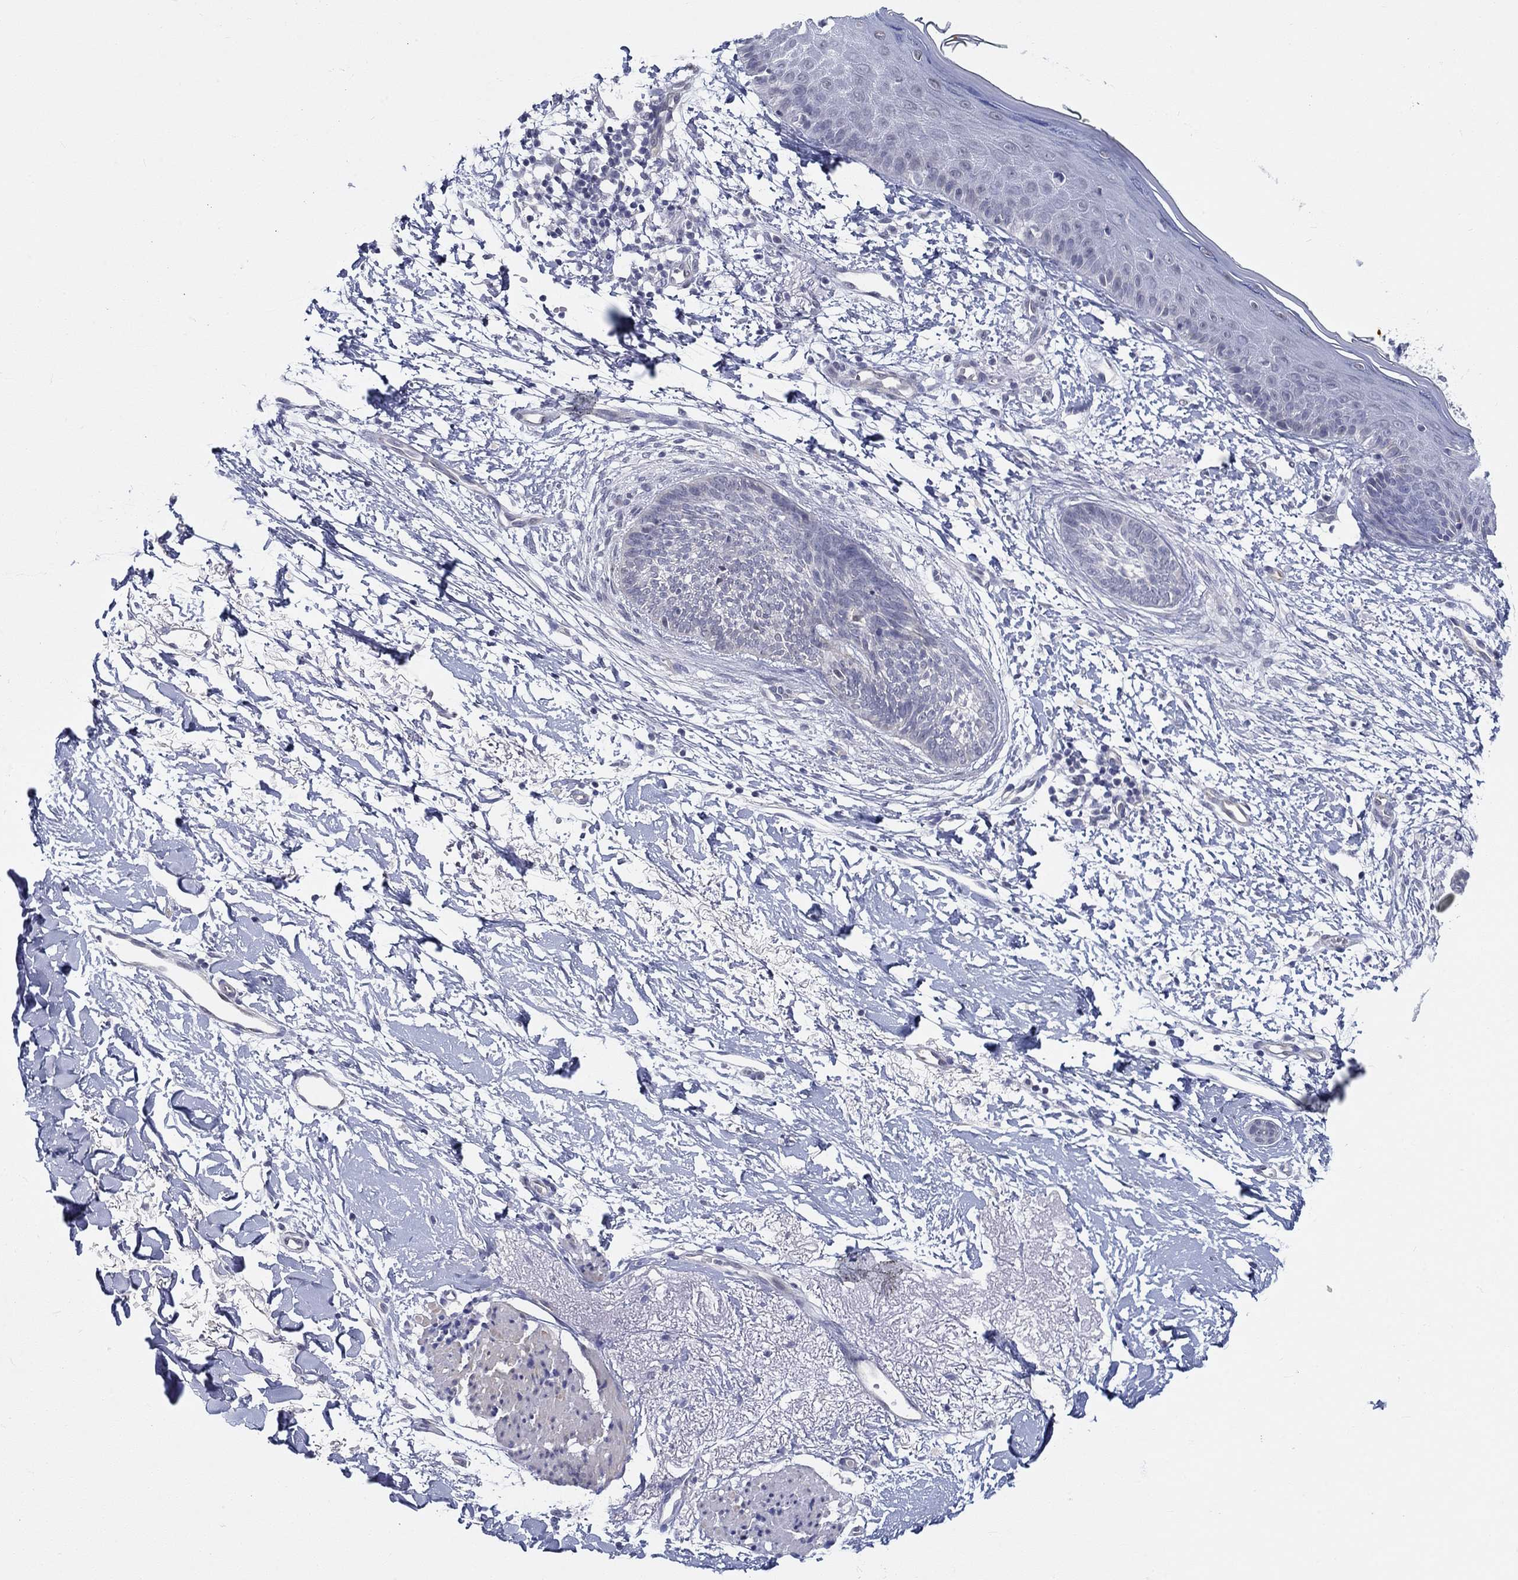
{"staining": {"intensity": "negative", "quantity": "none", "location": "none"}, "tissue": "skin cancer", "cell_type": "Tumor cells", "image_type": "cancer", "snomed": [{"axis": "morphology", "description": "Normal tissue, NOS"}, {"axis": "morphology", "description": "Basal cell carcinoma"}, {"axis": "topography", "description": "Skin"}], "caption": "Immunohistochemistry (IHC) photomicrograph of neoplastic tissue: human skin cancer stained with DAB reveals no significant protein expression in tumor cells.", "gene": "CRYGD", "patient": {"sex": "male", "age": 84}}